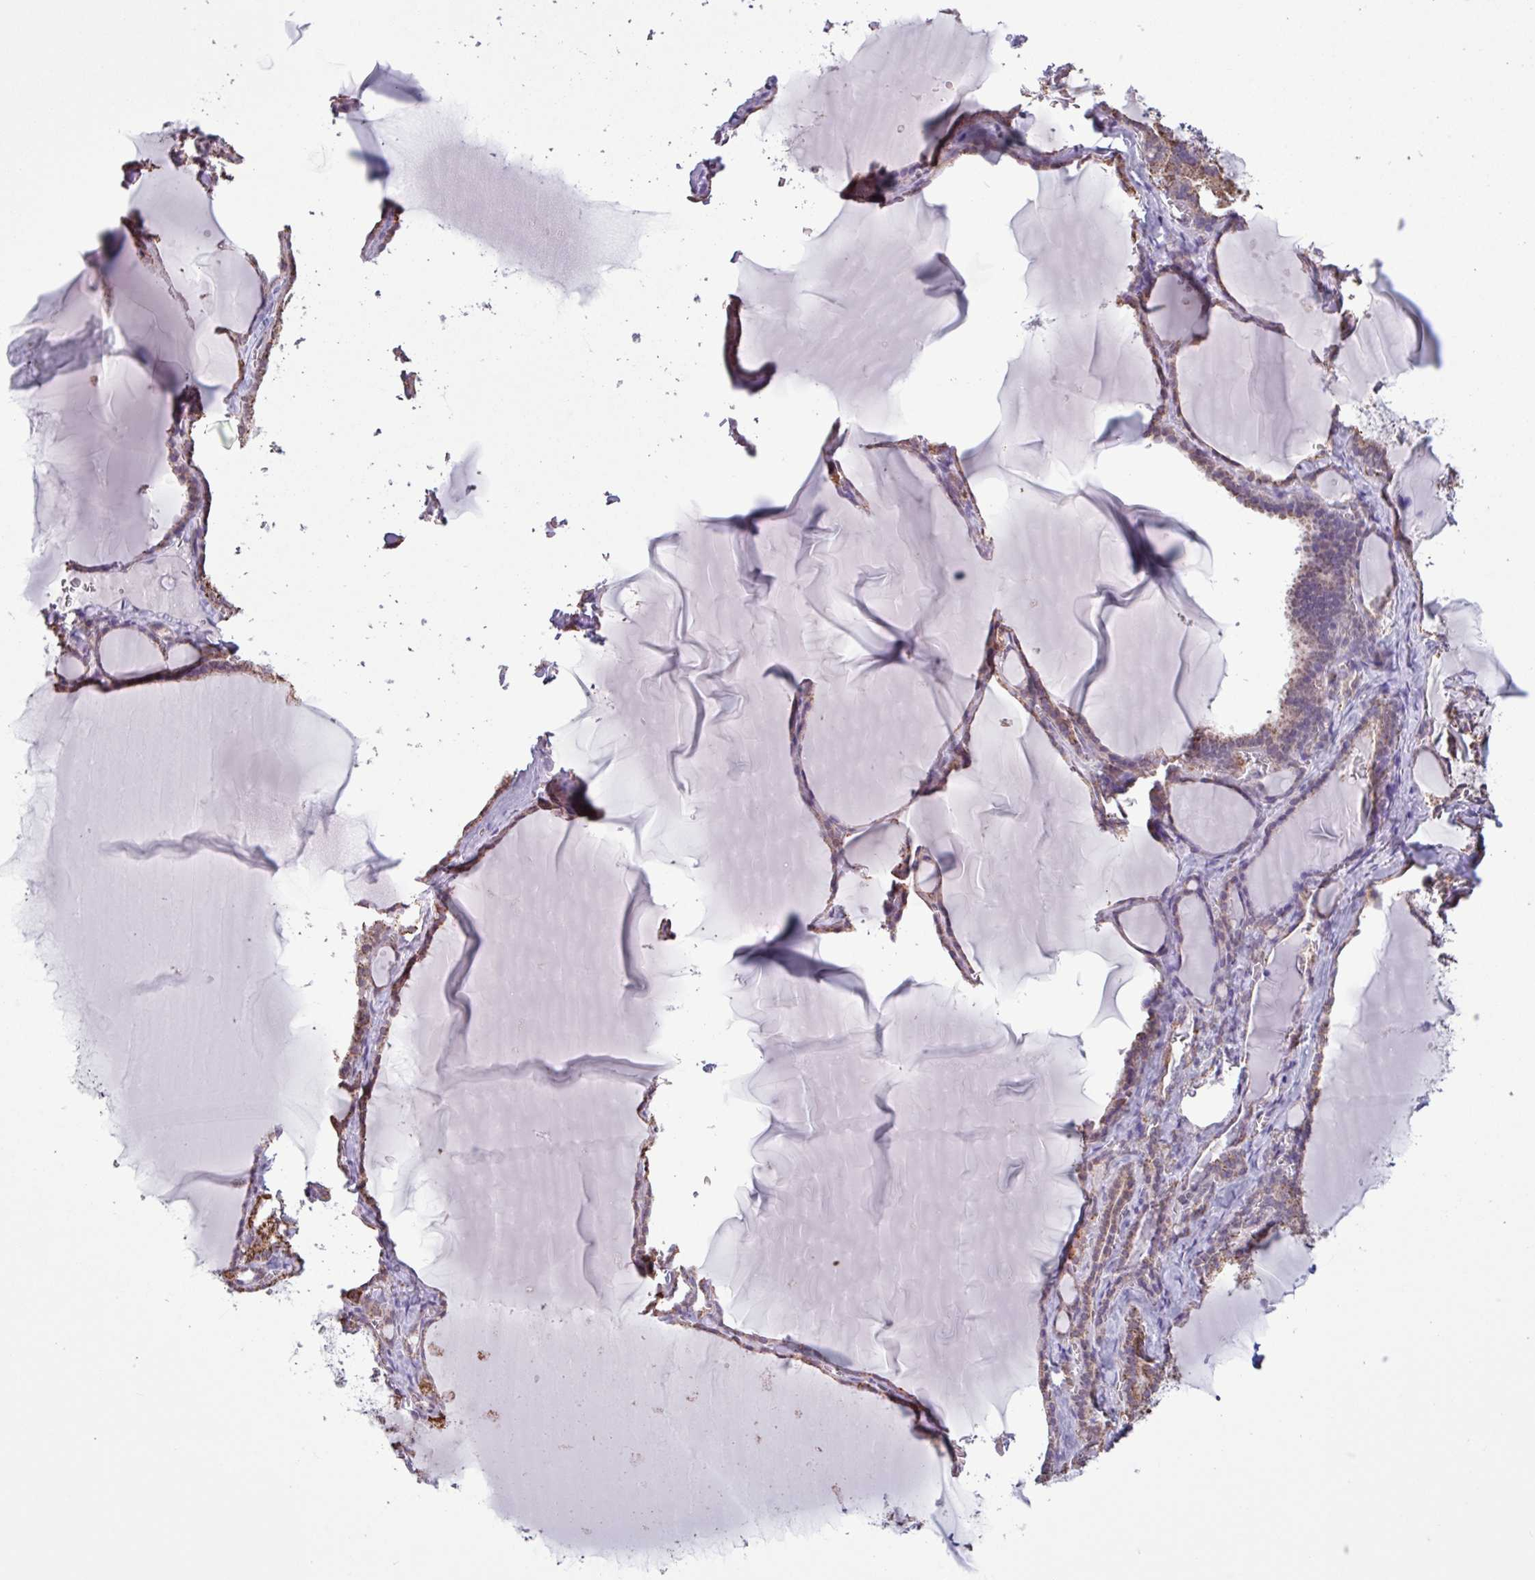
{"staining": {"intensity": "moderate", "quantity": ">75%", "location": "cytoplasmic/membranous"}, "tissue": "thyroid gland", "cell_type": "Glandular cells", "image_type": "normal", "snomed": [{"axis": "morphology", "description": "Normal tissue, NOS"}, {"axis": "topography", "description": "Thyroid gland"}], "caption": "Immunohistochemical staining of normal human thyroid gland exhibits >75% levels of moderate cytoplasmic/membranous protein positivity in about >75% of glandular cells.", "gene": "ALG8", "patient": {"sex": "female", "age": 49}}